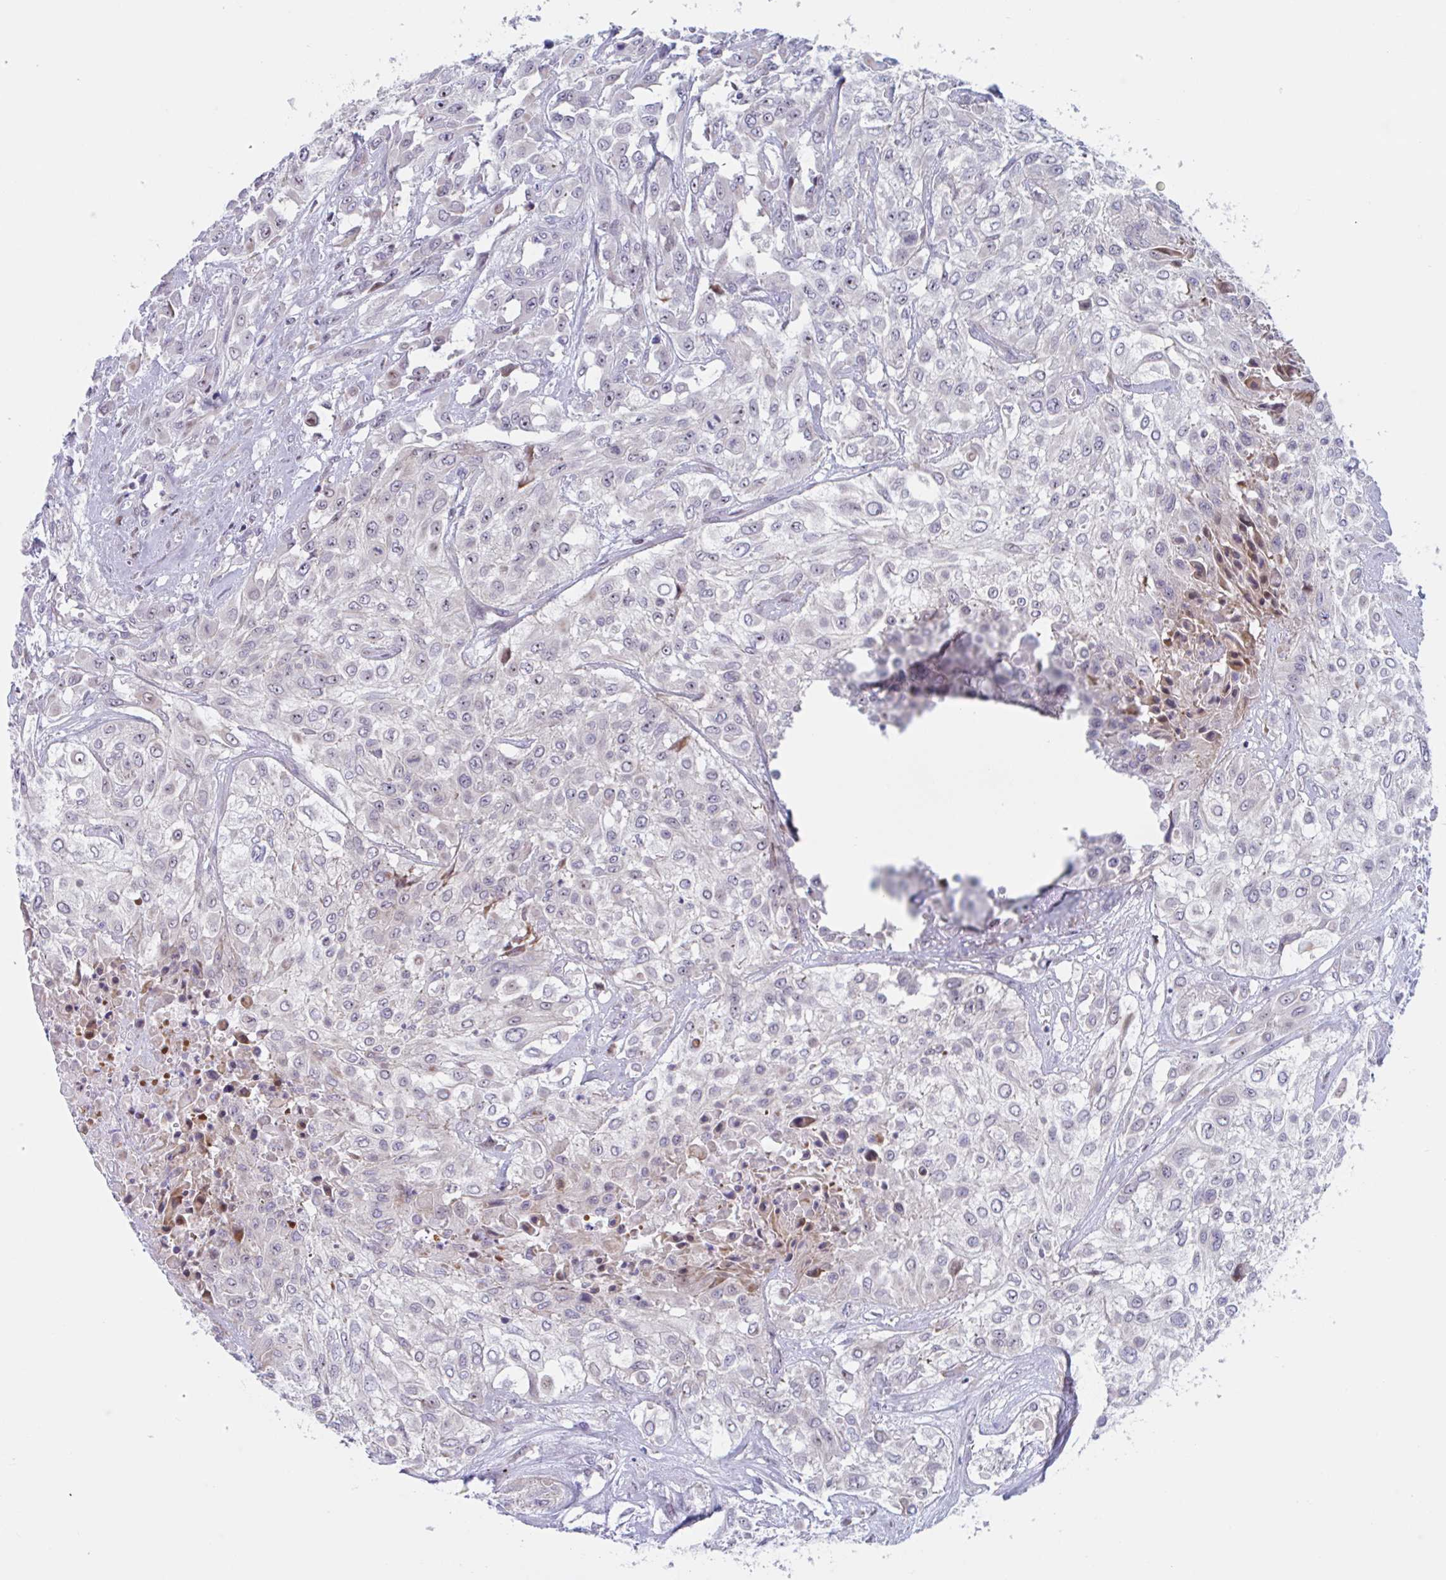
{"staining": {"intensity": "negative", "quantity": "none", "location": "none"}, "tissue": "urothelial cancer", "cell_type": "Tumor cells", "image_type": "cancer", "snomed": [{"axis": "morphology", "description": "Urothelial carcinoma, High grade"}, {"axis": "topography", "description": "Urinary bladder"}], "caption": "High magnification brightfield microscopy of high-grade urothelial carcinoma stained with DAB (brown) and counterstained with hematoxylin (blue): tumor cells show no significant positivity.", "gene": "DUXA", "patient": {"sex": "male", "age": 57}}